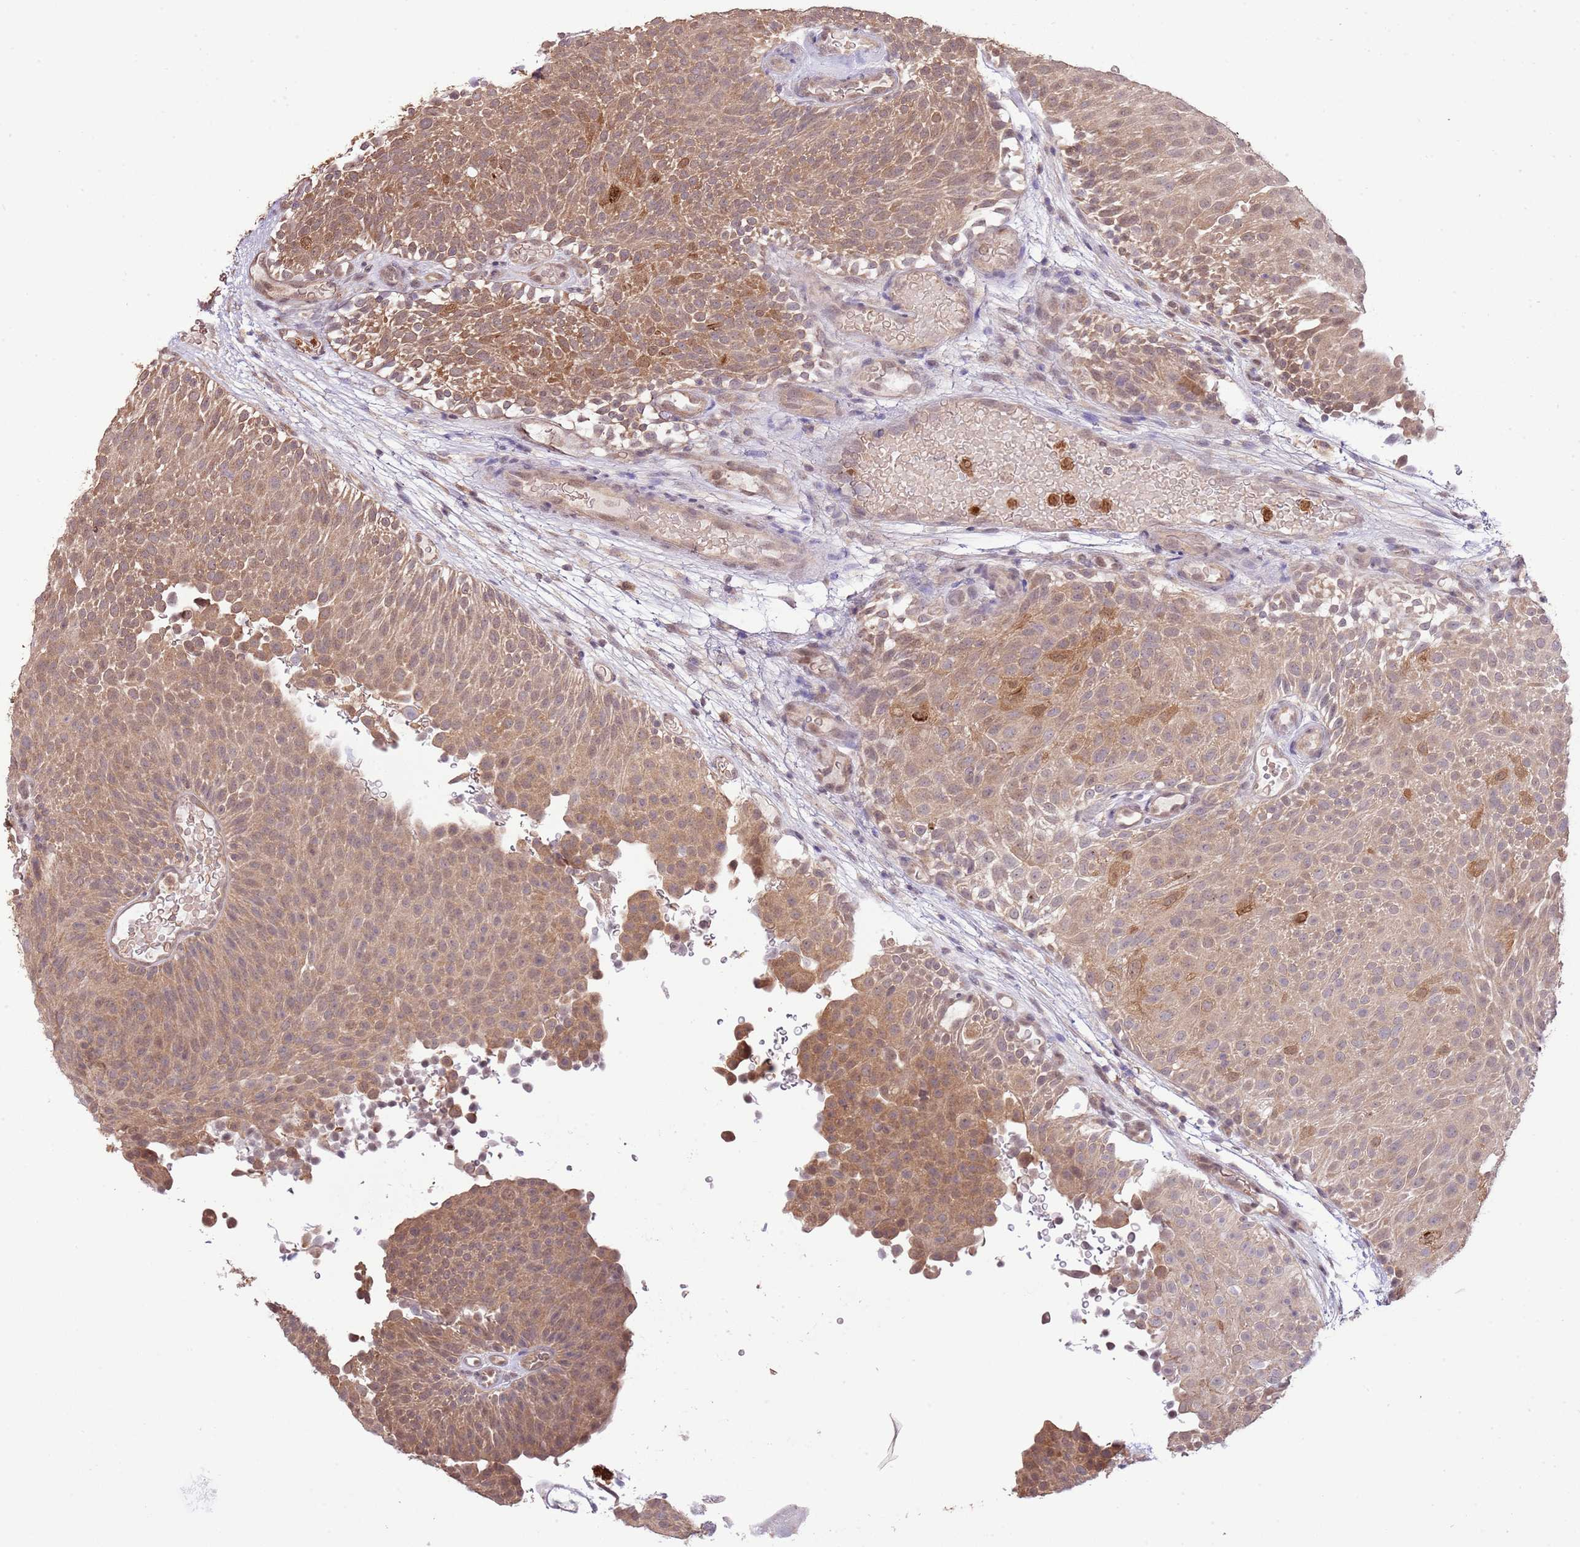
{"staining": {"intensity": "moderate", "quantity": ">75%", "location": "cytoplasmic/membranous"}, "tissue": "urothelial cancer", "cell_type": "Tumor cells", "image_type": "cancer", "snomed": [{"axis": "morphology", "description": "Urothelial carcinoma, Low grade"}, {"axis": "topography", "description": "Urinary bladder"}], "caption": "Urothelial cancer was stained to show a protein in brown. There is medium levels of moderate cytoplasmic/membranous expression in approximately >75% of tumor cells. (DAB (3,3'-diaminobenzidine) IHC with brightfield microscopy, high magnification).", "gene": "AMIGO1", "patient": {"sex": "male", "age": 78}}